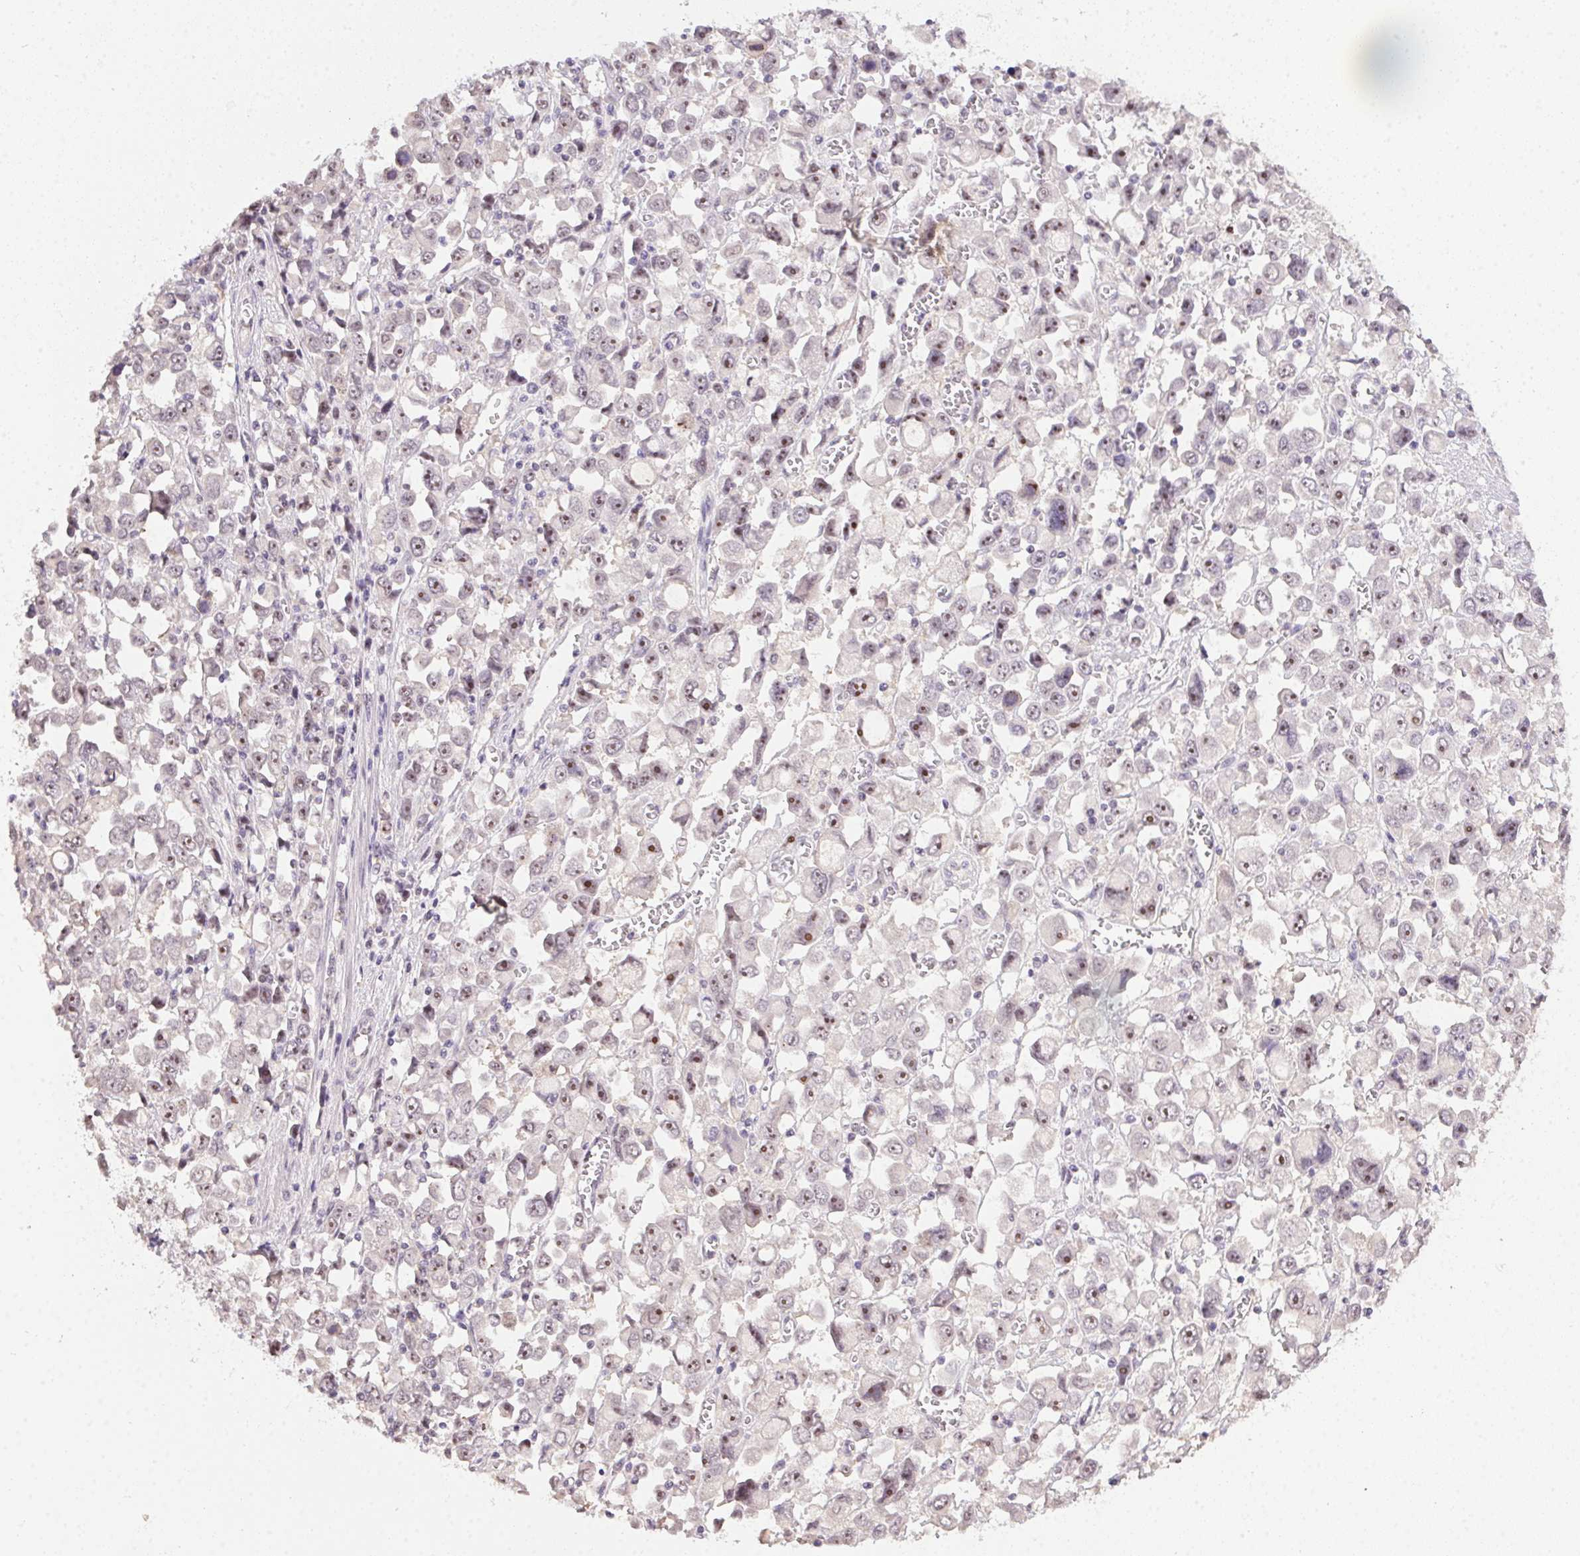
{"staining": {"intensity": "weak", "quantity": "25%-75%", "location": "nuclear"}, "tissue": "stomach cancer", "cell_type": "Tumor cells", "image_type": "cancer", "snomed": [{"axis": "morphology", "description": "Adenocarcinoma, NOS"}, {"axis": "topography", "description": "Stomach, upper"}], "caption": "An immunohistochemistry micrograph of neoplastic tissue is shown. Protein staining in brown highlights weak nuclear positivity in stomach adenocarcinoma within tumor cells. The staining was performed using DAB to visualize the protein expression in brown, while the nuclei were stained in blue with hematoxylin (Magnification: 20x).", "gene": "BATF2", "patient": {"sex": "male", "age": 70}}